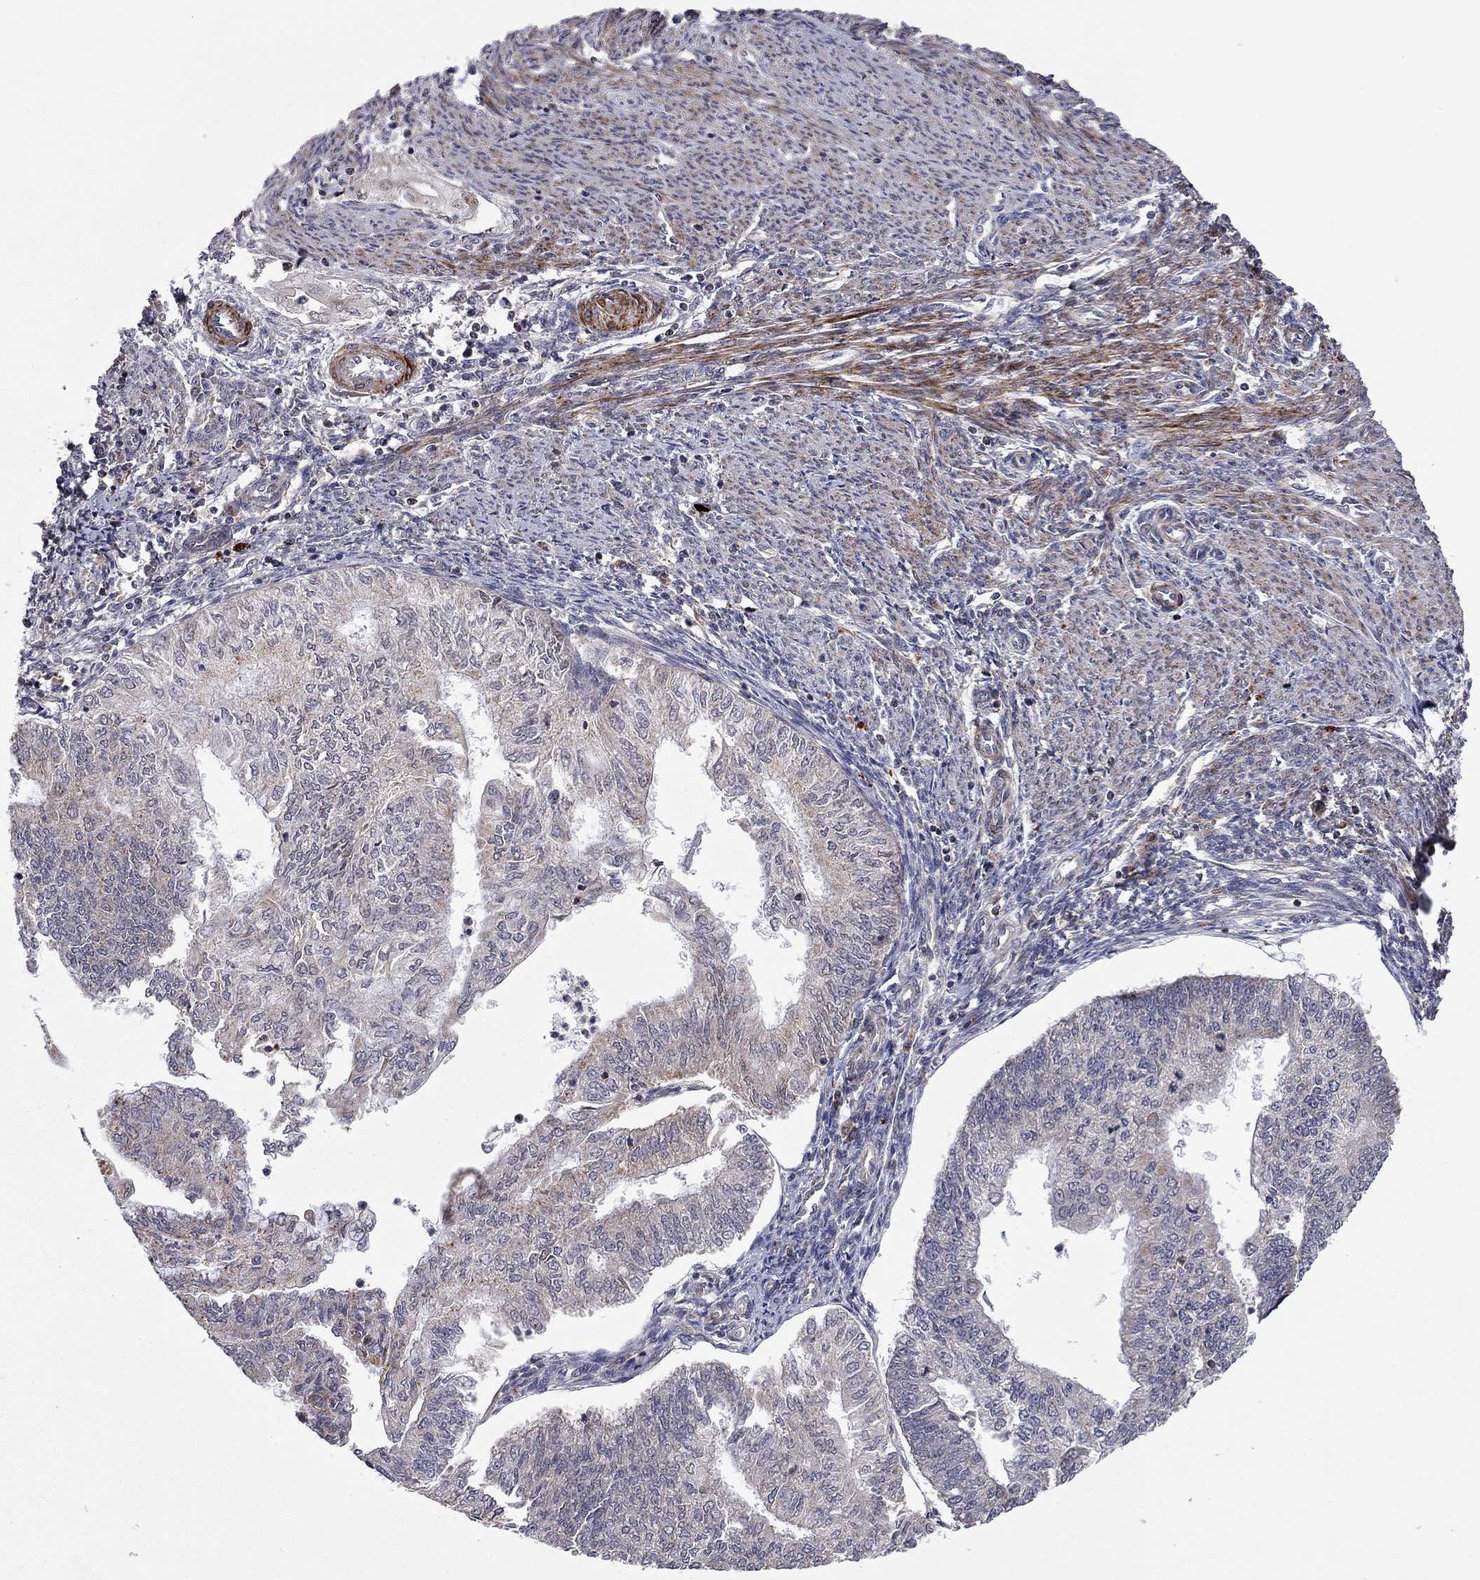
{"staining": {"intensity": "weak", "quantity": "<25%", "location": "cytoplasmic/membranous"}, "tissue": "endometrial cancer", "cell_type": "Tumor cells", "image_type": "cancer", "snomed": [{"axis": "morphology", "description": "Adenocarcinoma, NOS"}, {"axis": "topography", "description": "Endometrium"}], "caption": "Tumor cells are negative for brown protein staining in adenocarcinoma (endometrial). The staining is performed using DAB brown chromogen with nuclei counter-stained in using hematoxylin.", "gene": "IDS", "patient": {"sex": "female", "age": 59}}